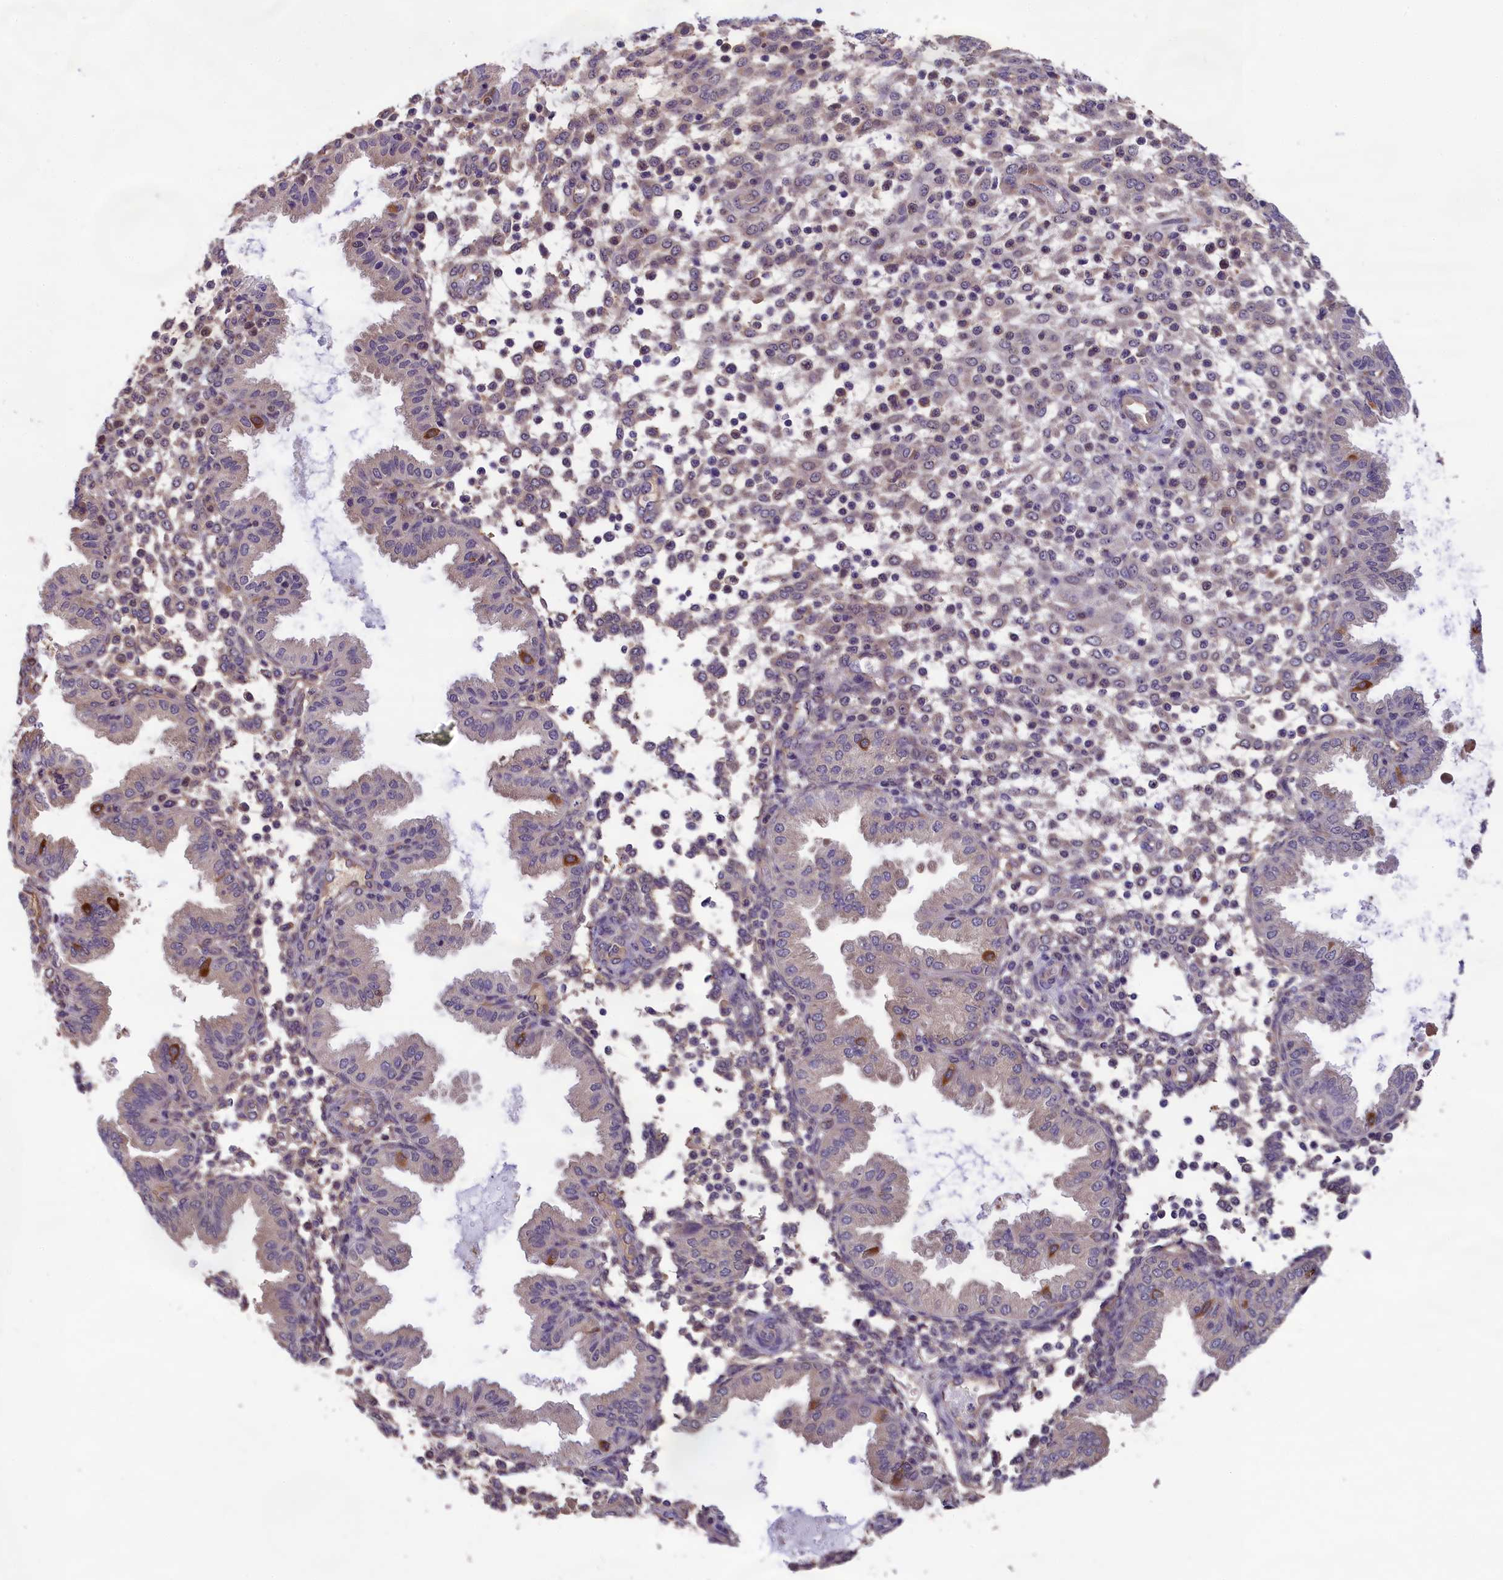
{"staining": {"intensity": "weak", "quantity": "<25%", "location": "cytoplasmic/membranous"}, "tissue": "endometrium", "cell_type": "Cells in endometrial stroma", "image_type": "normal", "snomed": [{"axis": "morphology", "description": "Normal tissue, NOS"}, {"axis": "topography", "description": "Endometrium"}], "caption": "Immunohistochemistry micrograph of benign human endometrium stained for a protein (brown), which exhibits no staining in cells in endometrial stroma.", "gene": "ABCC8", "patient": {"sex": "female", "age": 53}}